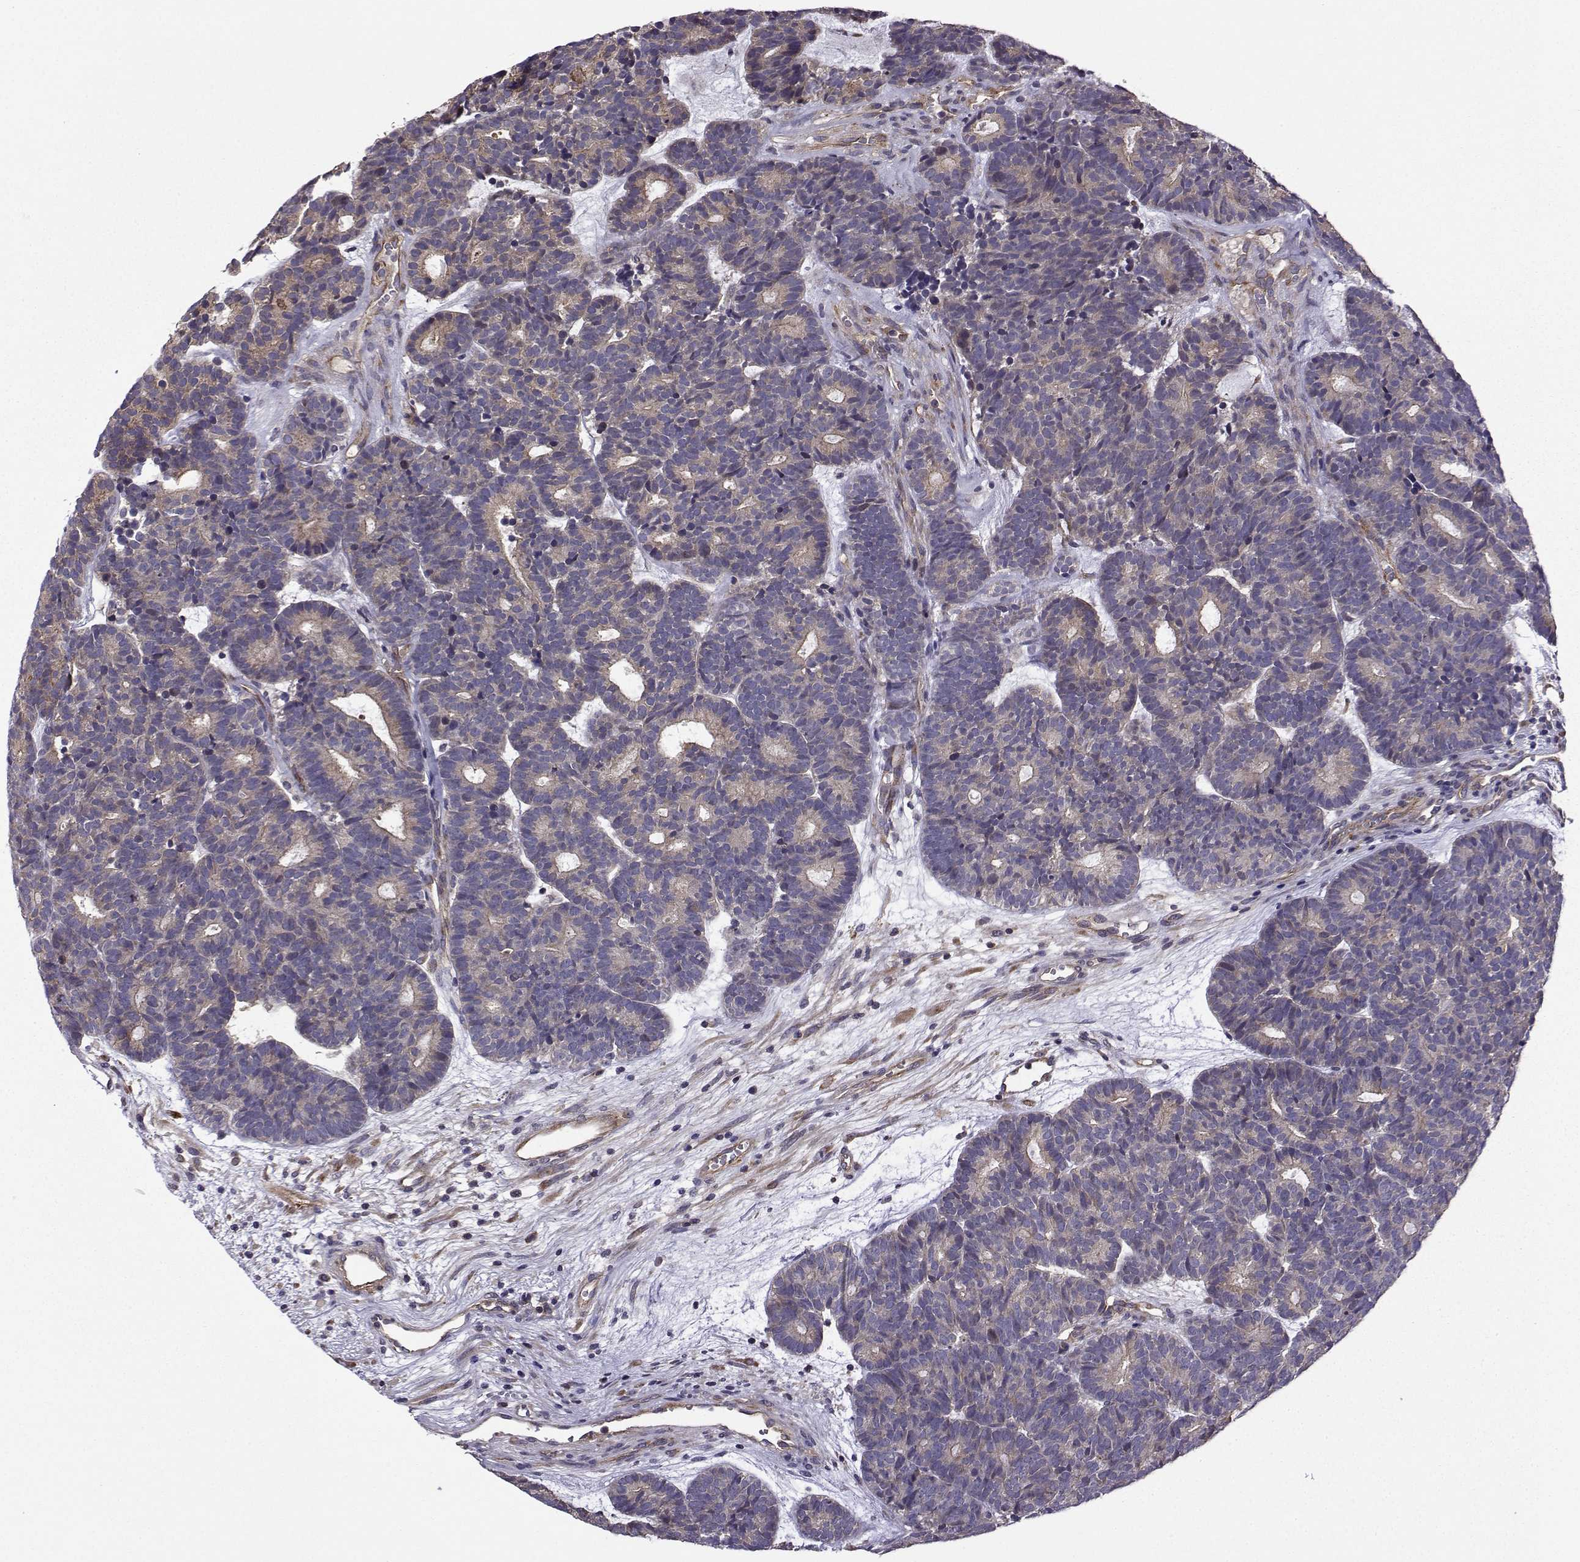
{"staining": {"intensity": "weak", "quantity": "<25%", "location": "cytoplasmic/membranous"}, "tissue": "head and neck cancer", "cell_type": "Tumor cells", "image_type": "cancer", "snomed": [{"axis": "morphology", "description": "Adenocarcinoma, NOS"}, {"axis": "topography", "description": "Head-Neck"}], "caption": "A high-resolution micrograph shows IHC staining of adenocarcinoma (head and neck), which exhibits no significant expression in tumor cells.", "gene": "ITGB8", "patient": {"sex": "female", "age": 81}}